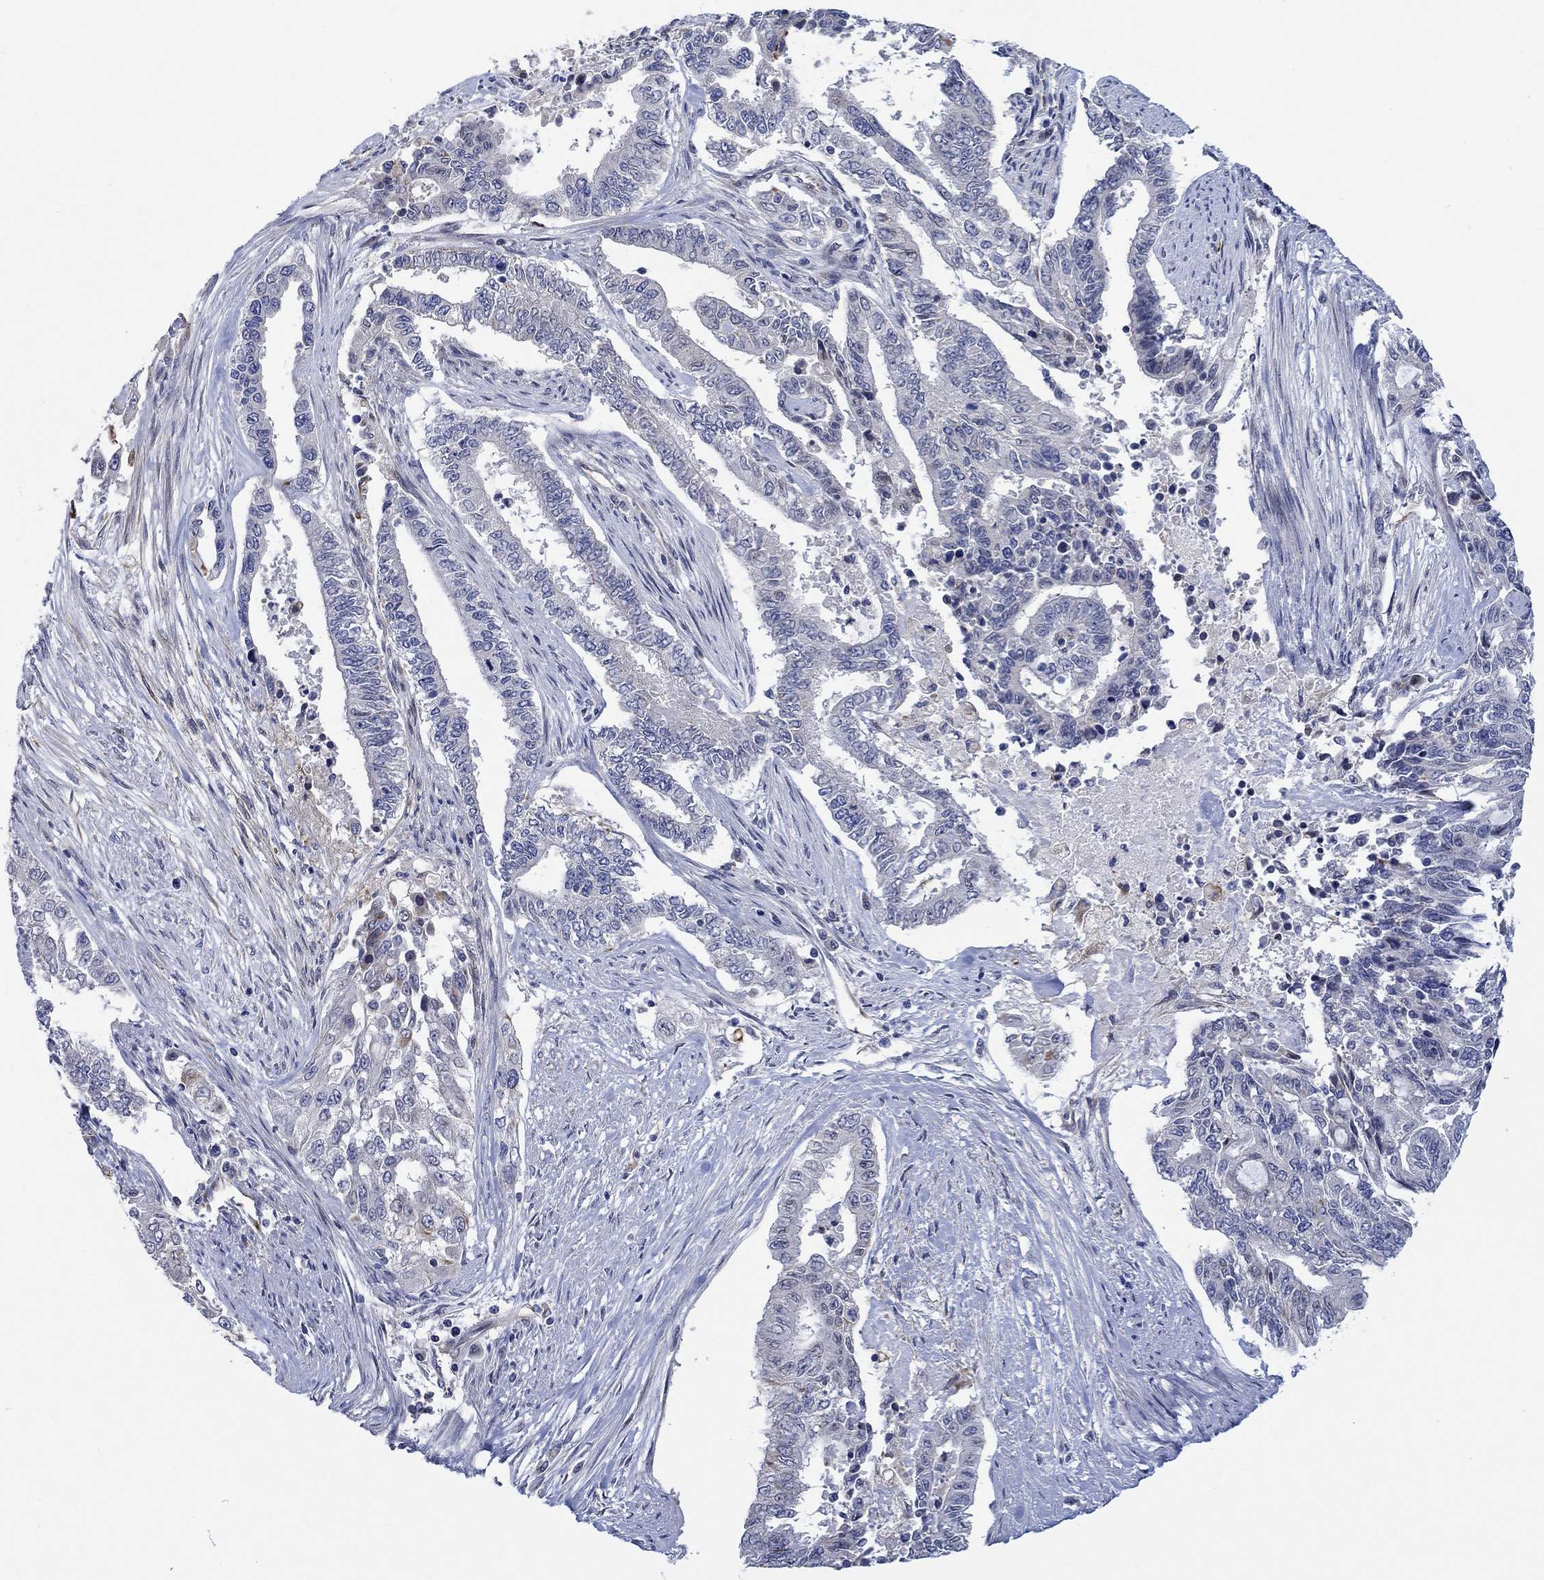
{"staining": {"intensity": "negative", "quantity": "none", "location": "none"}, "tissue": "endometrial cancer", "cell_type": "Tumor cells", "image_type": "cancer", "snomed": [{"axis": "morphology", "description": "Adenocarcinoma, NOS"}, {"axis": "topography", "description": "Uterus"}], "caption": "Immunohistochemistry of adenocarcinoma (endometrial) reveals no positivity in tumor cells. The staining was performed using DAB to visualize the protein expression in brown, while the nuclei were stained in blue with hematoxylin (Magnification: 20x).", "gene": "CAMK1D", "patient": {"sex": "female", "age": 59}}